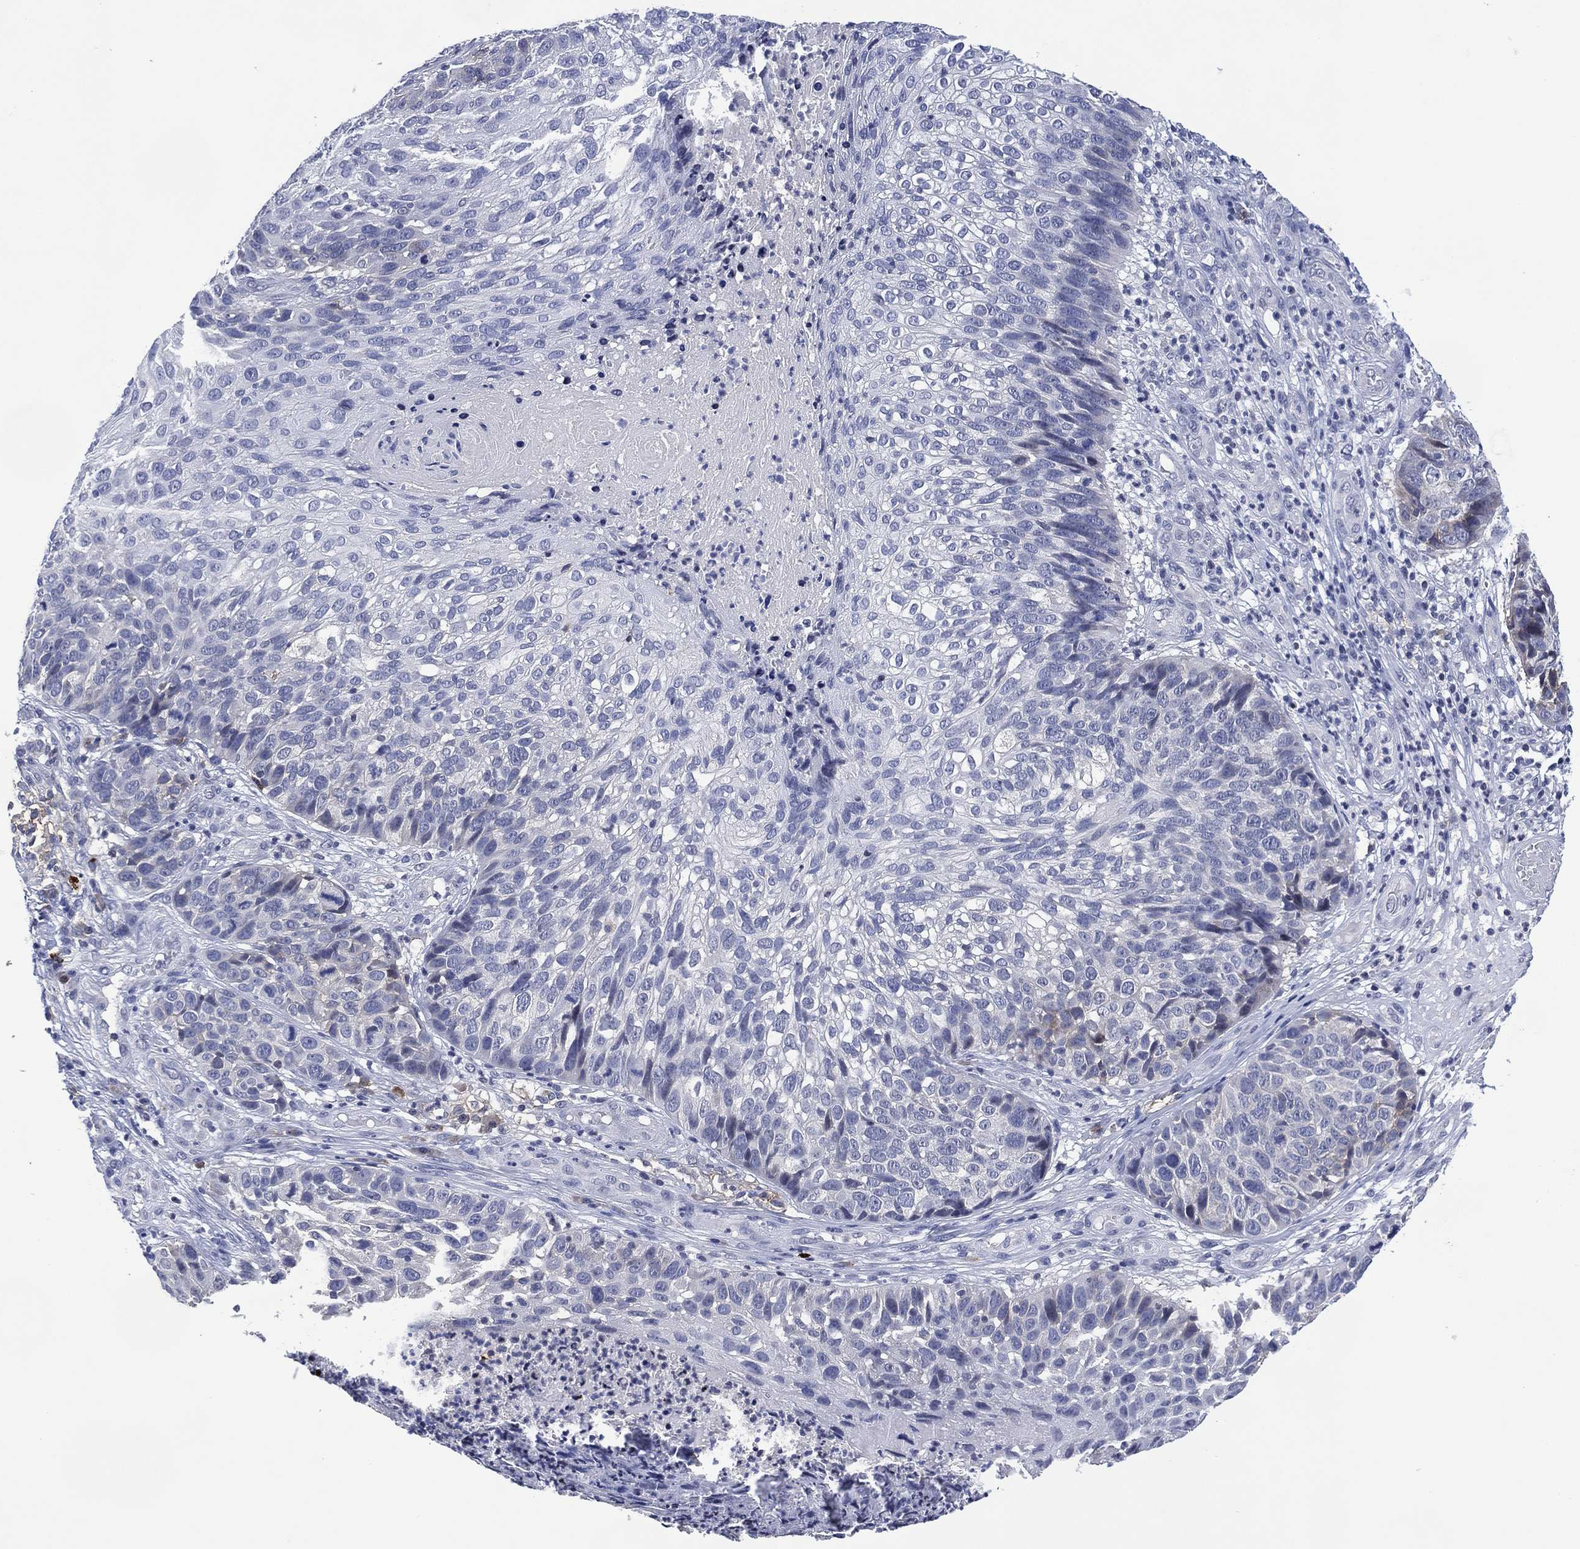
{"staining": {"intensity": "negative", "quantity": "none", "location": "none"}, "tissue": "skin cancer", "cell_type": "Tumor cells", "image_type": "cancer", "snomed": [{"axis": "morphology", "description": "Squamous cell carcinoma, NOS"}, {"axis": "topography", "description": "Skin"}], "caption": "Tumor cells are negative for protein expression in human skin cancer (squamous cell carcinoma).", "gene": "USP26", "patient": {"sex": "male", "age": 92}}